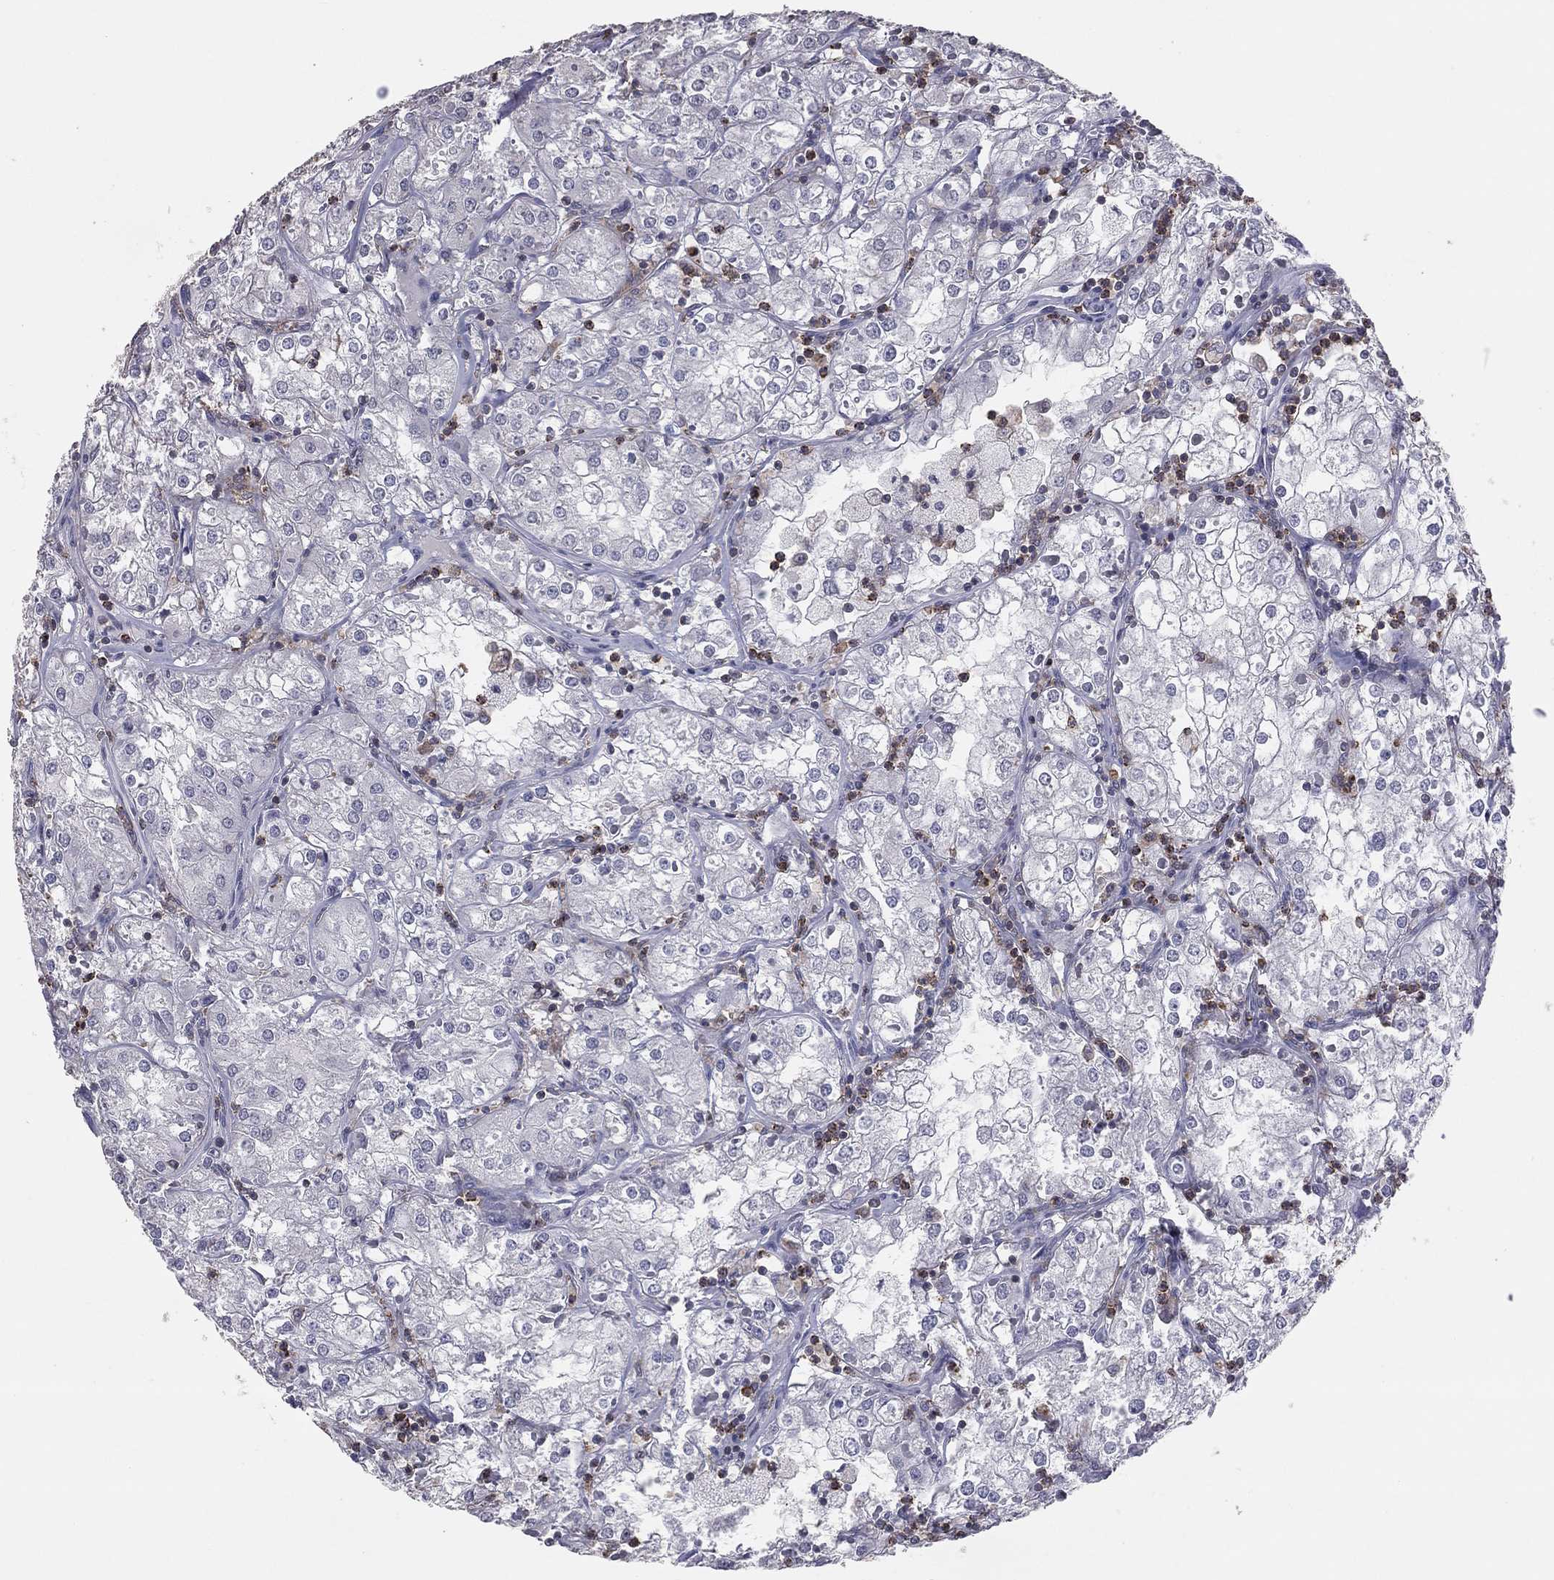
{"staining": {"intensity": "negative", "quantity": "none", "location": "none"}, "tissue": "renal cancer", "cell_type": "Tumor cells", "image_type": "cancer", "snomed": [{"axis": "morphology", "description": "Adenocarcinoma, NOS"}, {"axis": "topography", "description": "Kidney"}], "caption": "A micrograph of human renal cancer (adenocarcinoma) is negative for staining in tumor cells.", "gene": "PSTPIP1", "patient": {"sex": "male", "age": 77}}